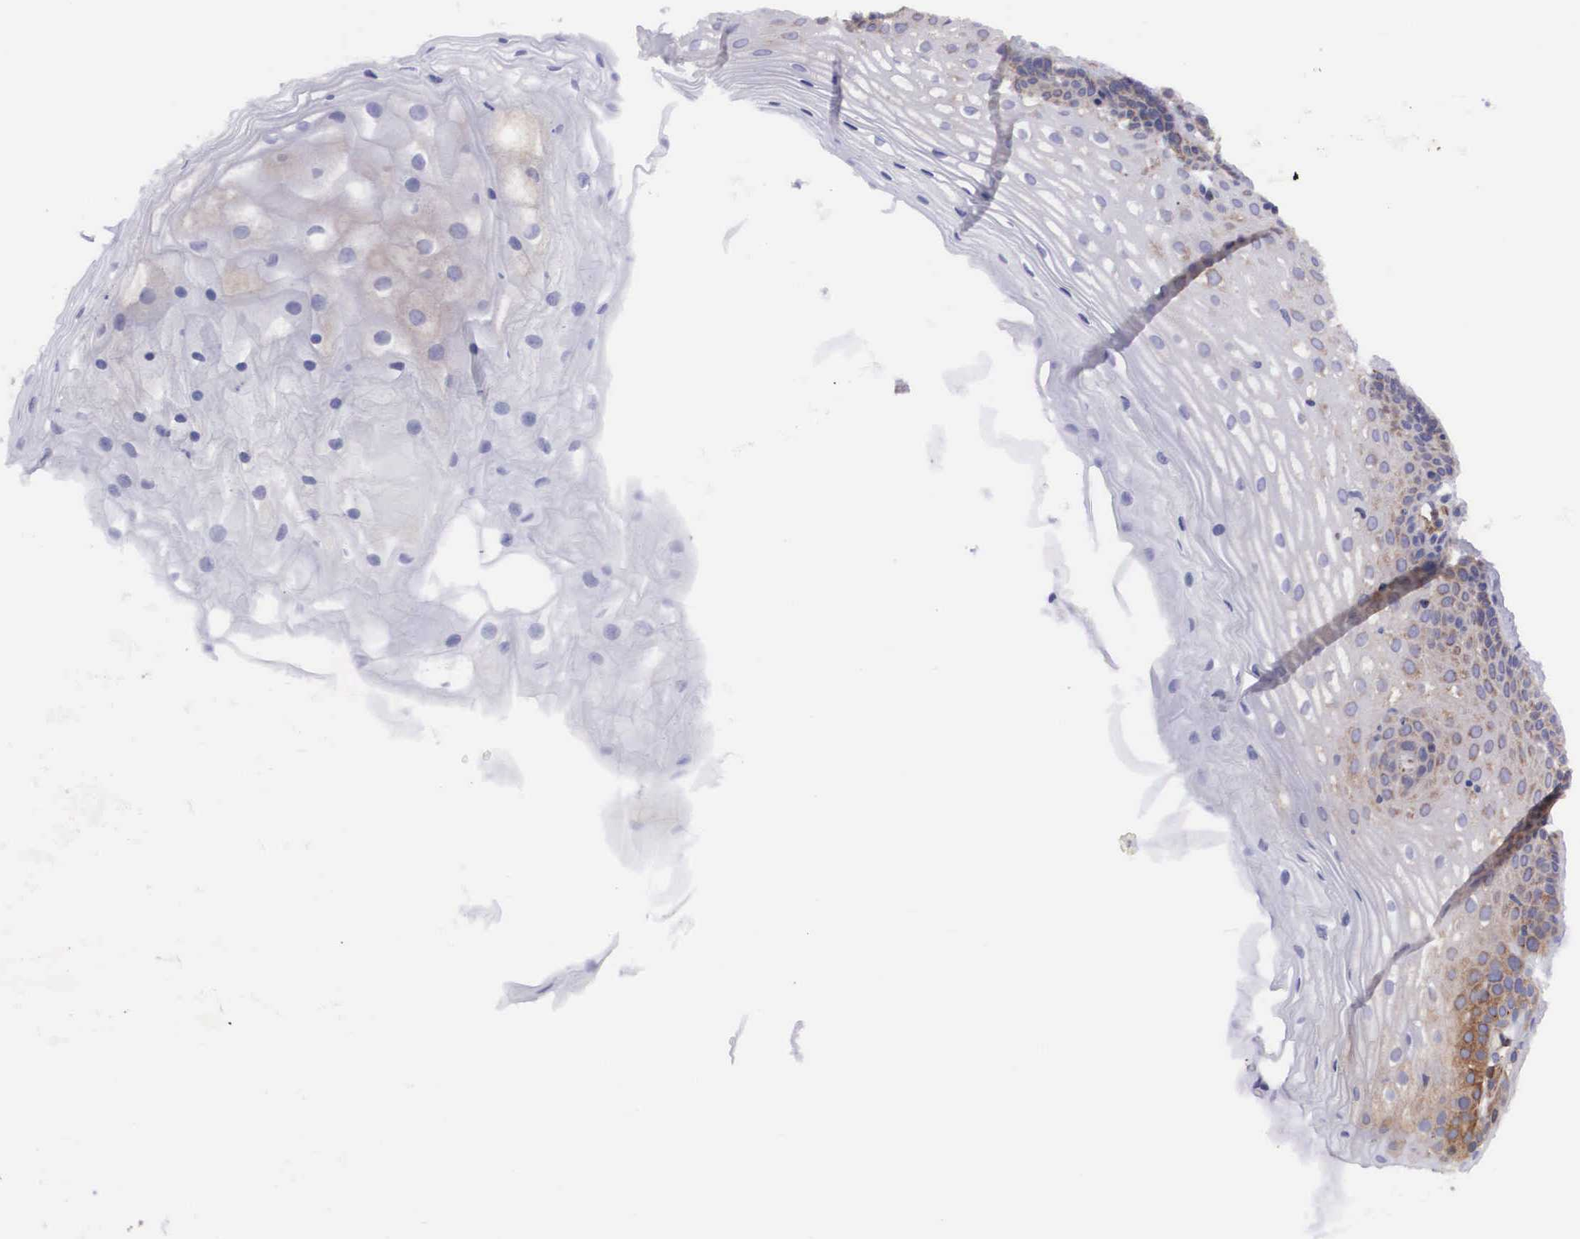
{"staining": {"intensity": "weak", "quantity": "<25%", "location": "cytoplasmic/membranous"}, "tissue": "cervix", "cell_type": "Glandular cells", "image_type": "normal", "snomed": [{"axis": "morphology", "description": "Normal tissue, NOS"}, {"axis": "topography", "description": "Cervix"}], "caption": "IHC image of unremarkable cervix: human cervix stained with DAB (3,3'-diaminobenzidine) reveals no significant protein expression in glandular cells. (DAB (3,3'-diaminobenzidine) IHC with hematoxylin counter stain).", "gene": "BCAR1", "patient": {"sex": "female", "age": 53}}